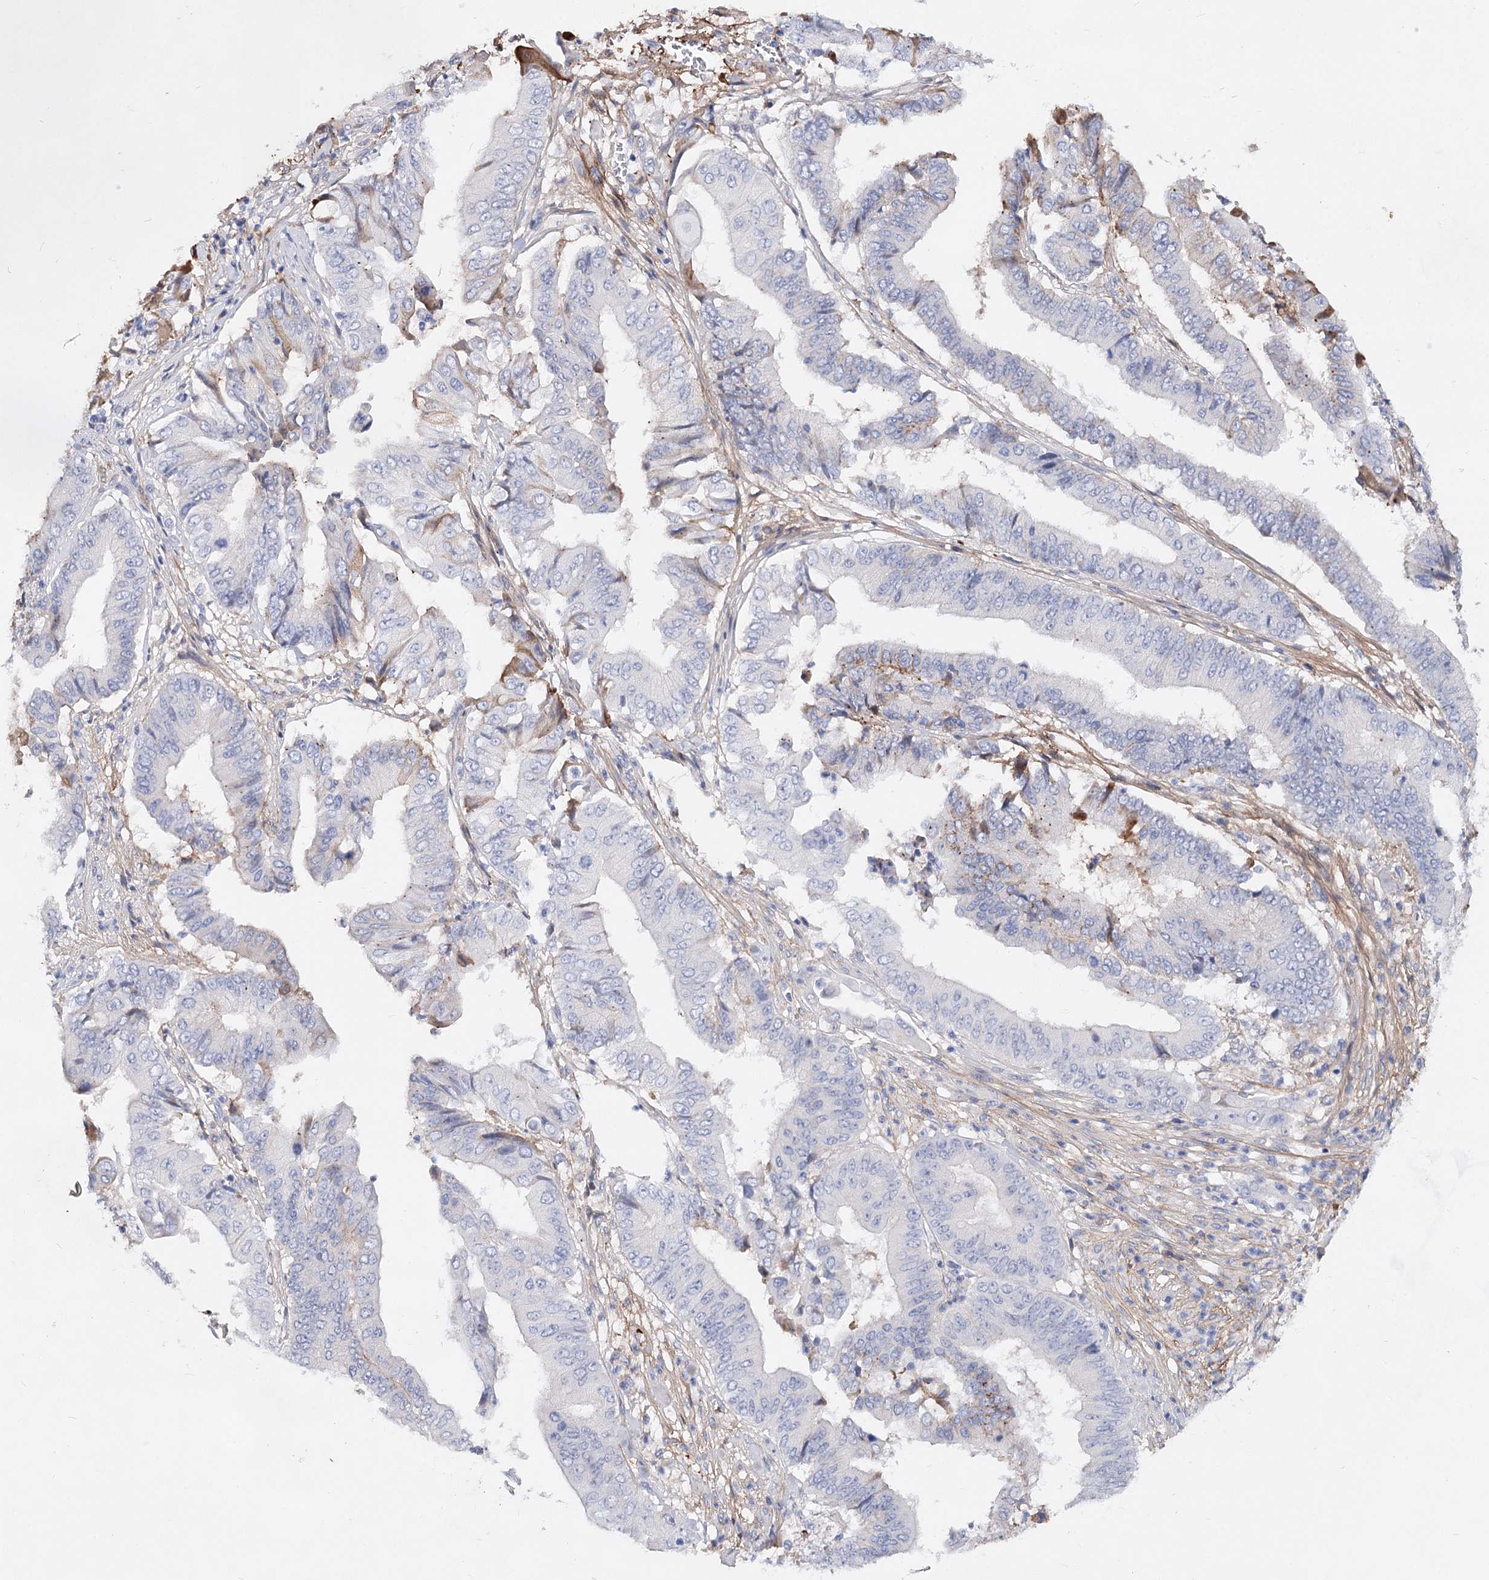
{"staining": {"intensity": "negative", "quantity": "none", "location": "none"}, "tissue": "pancreatic cancer", "cell_type": "Tumor cells", "image_type": "cancer", "snomed": [{"axis": "morphology", "description": "Adenocarcinoma, NOS"}, {"axis": "topography", "description": "Pancreas"}], "caption": "The photomicrograph reveals no staining of tumor cells in adenocarcinoma (pancreatic).", "gene": "TASOR2", "patient": {"sex": "female", "age": 77}}